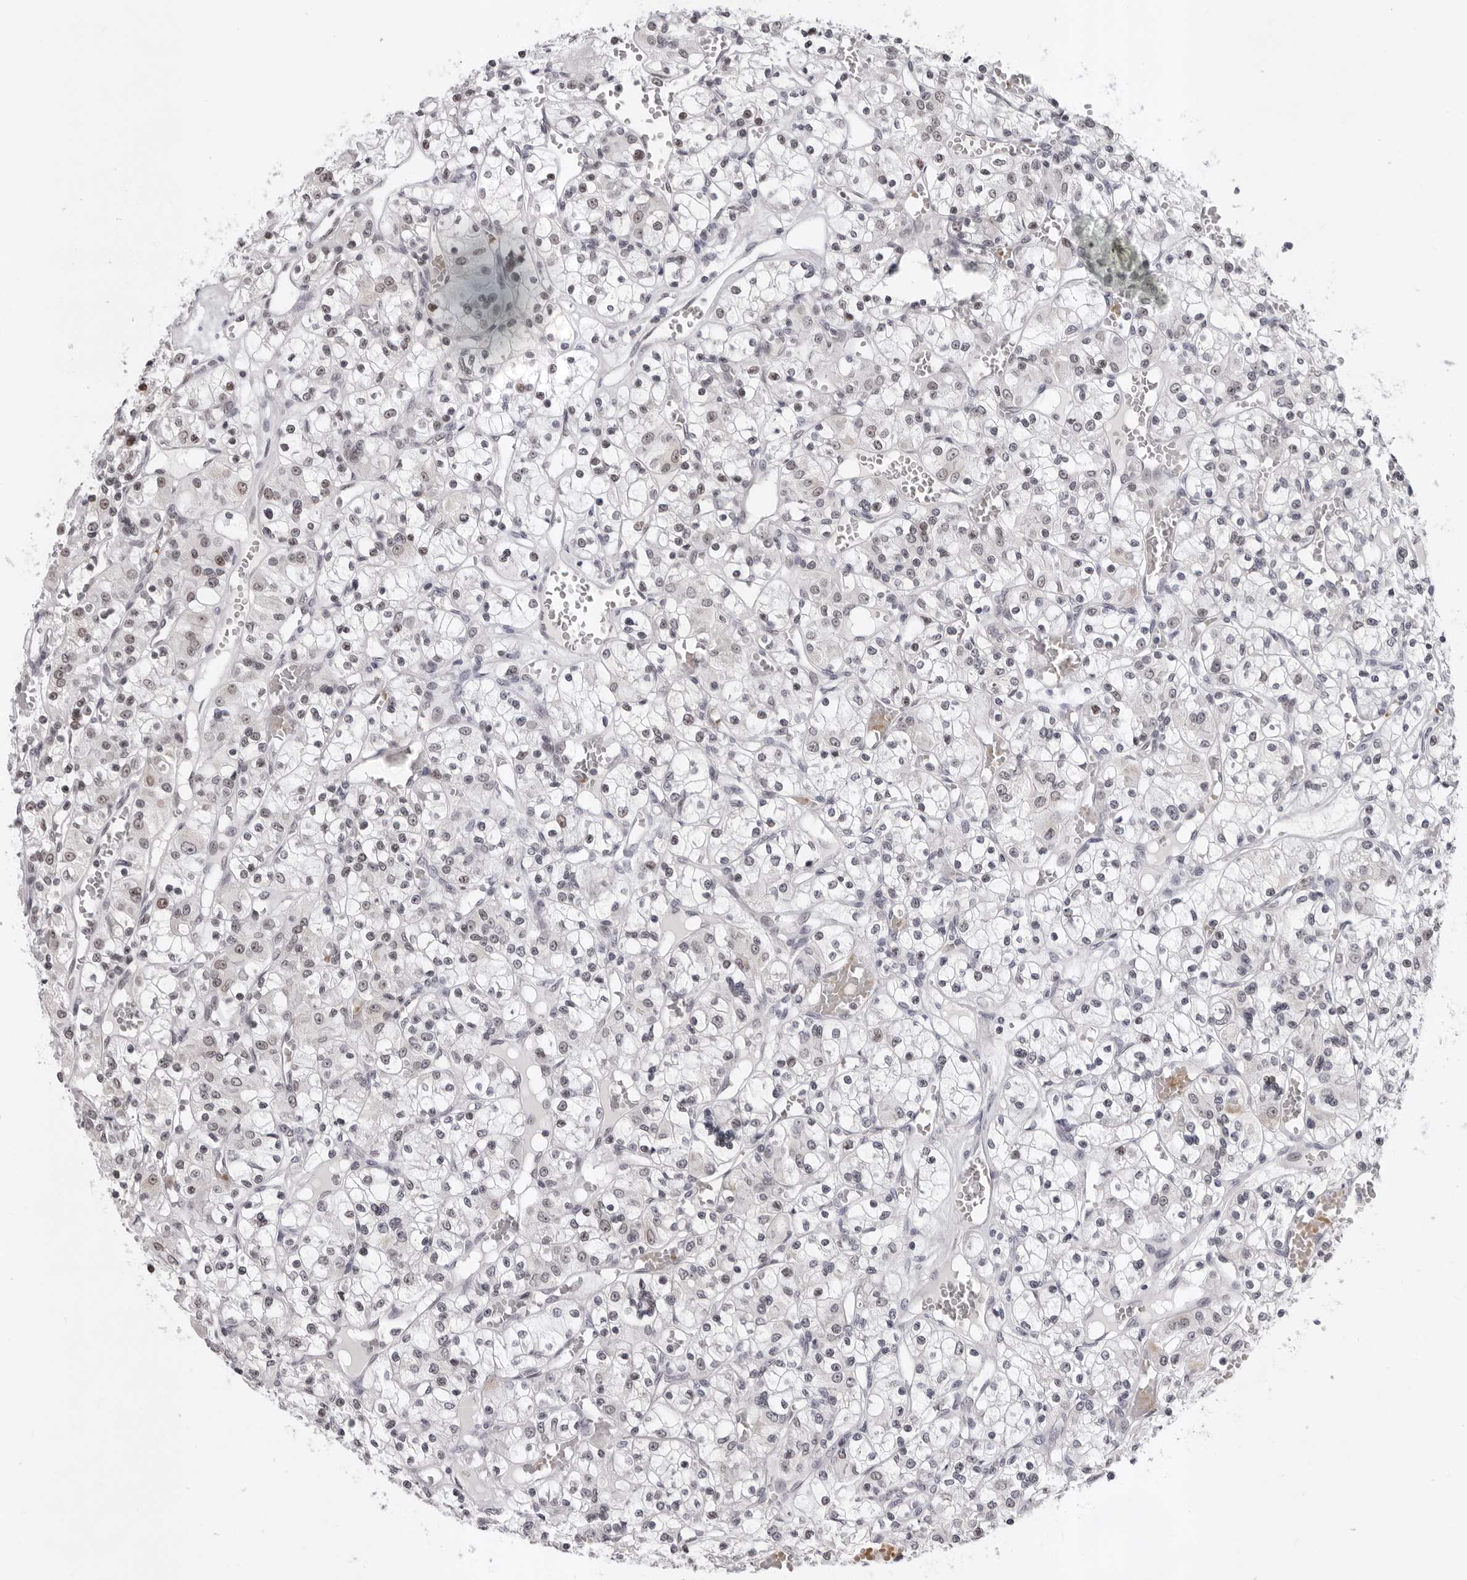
{"staining": {"intensity": "moderate", "quantity": "<25%", "location": "nuclear"}, "tissue": "renal cancer", "cell_type": "Tumor cells", "image_type": "cancer", "snomed": [{"axis": "morphology", "description": "Adenocarcinoma, NOS"}, {"axis": "topography", "description": "Kidney"}], "caption": "Renal cancer (adenocarcinoma) stained with a brown dye shows moderate nuclear positive staining in approximately <25% of tumor cells.", "gene": "USP1", "patient": {"sex": "female", "age": 59}}